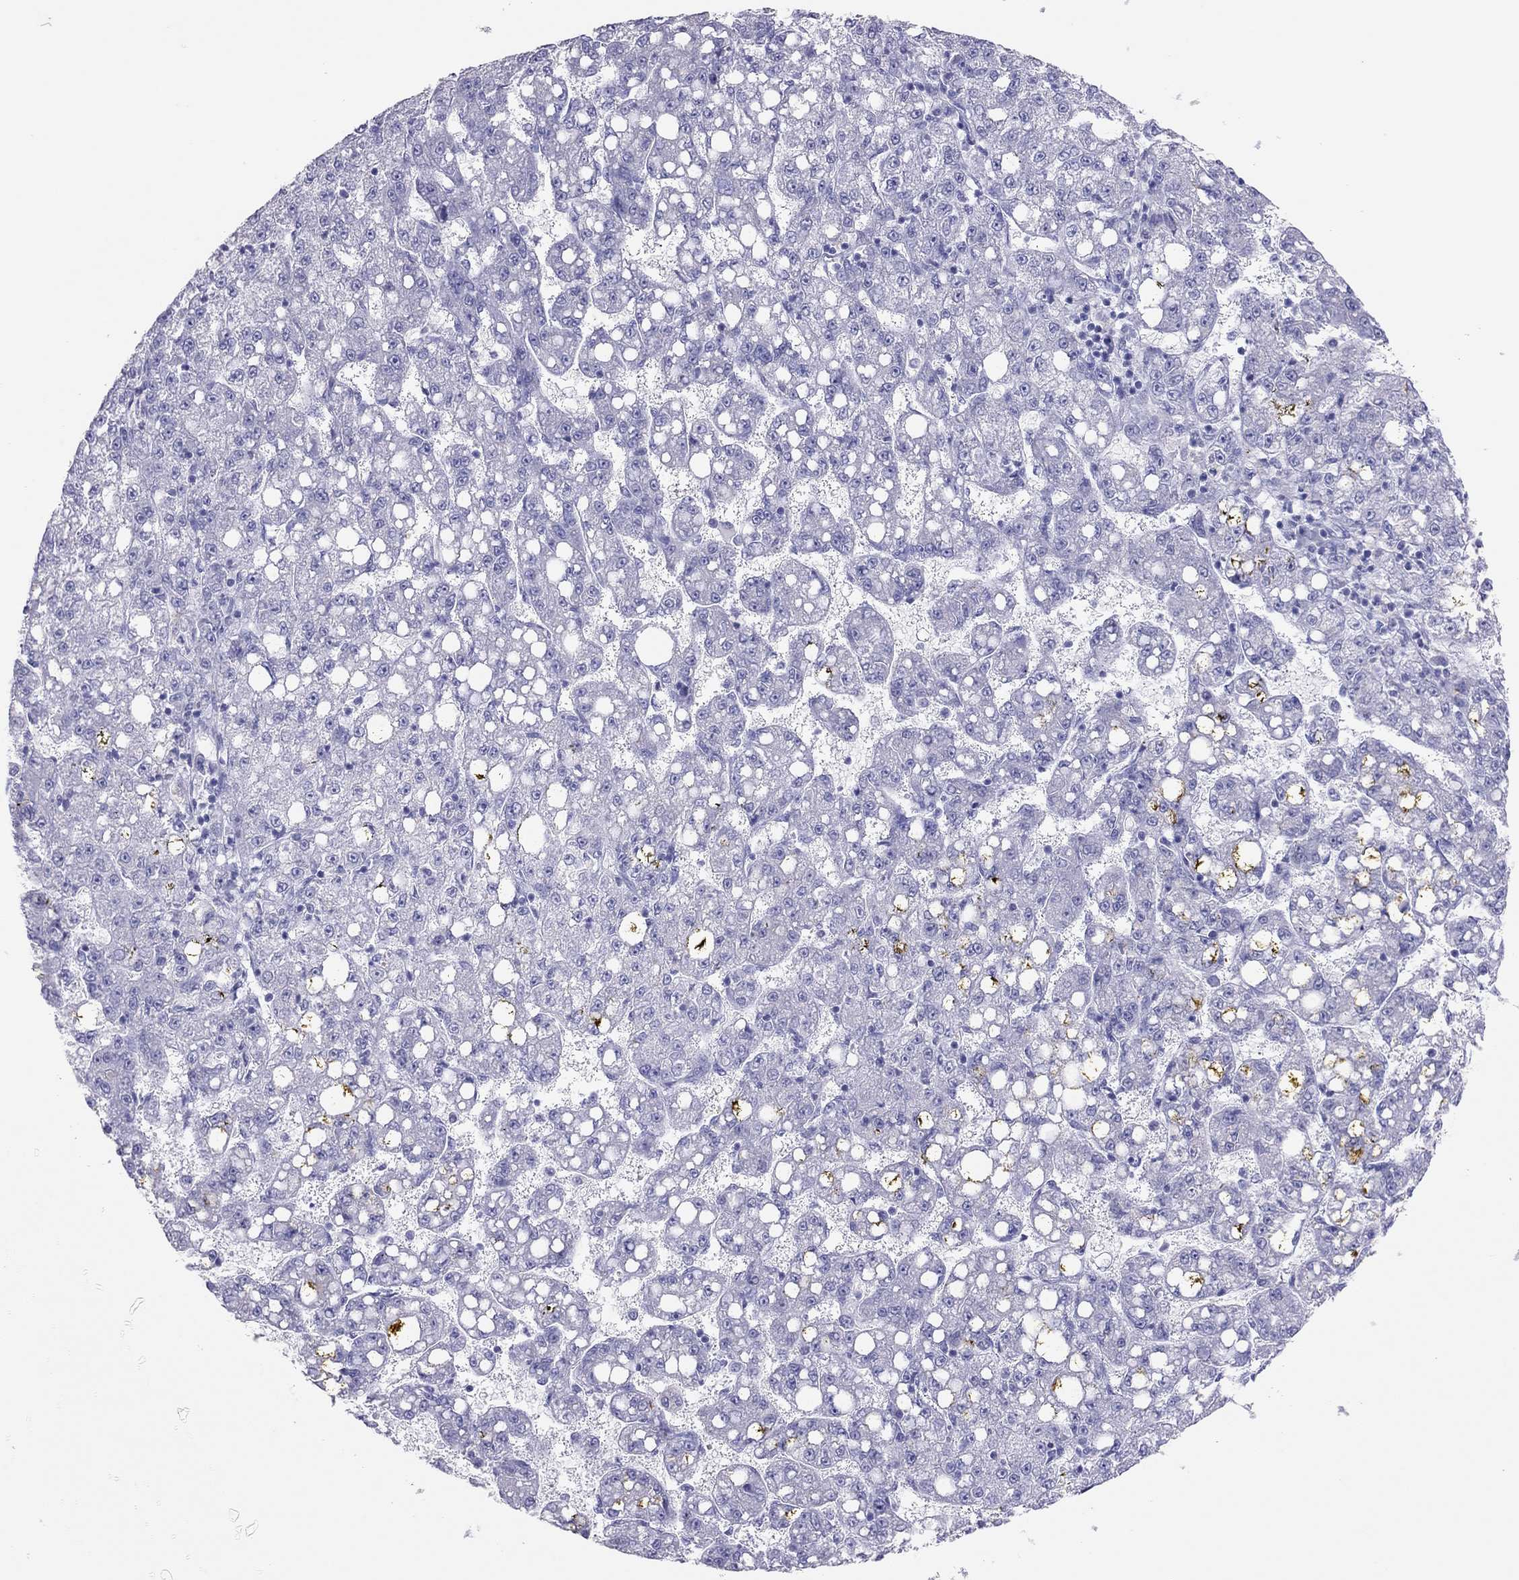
{"staining": {"intensity": "negative", "quantity": "none", "location": "none"}, "tissue": "liver cancer", "cell_type": "Tumor cells", "image_type": "cancer", "snomed": [{"axis": "morphology", "description": "Carcinoma, Hepatocellular, NOS"}, {"axis": "topography", "description": "Liver"}], "caption": "This image is of liver cancer (hepatocellular carcinoma) stained with immunohistochemistry to label a protein in brown with the nuclei are counter-stained blue. There is no positivity in tumor cells.", "gene": "TSHB", "patient": {"sex": "female", "age": 65}}